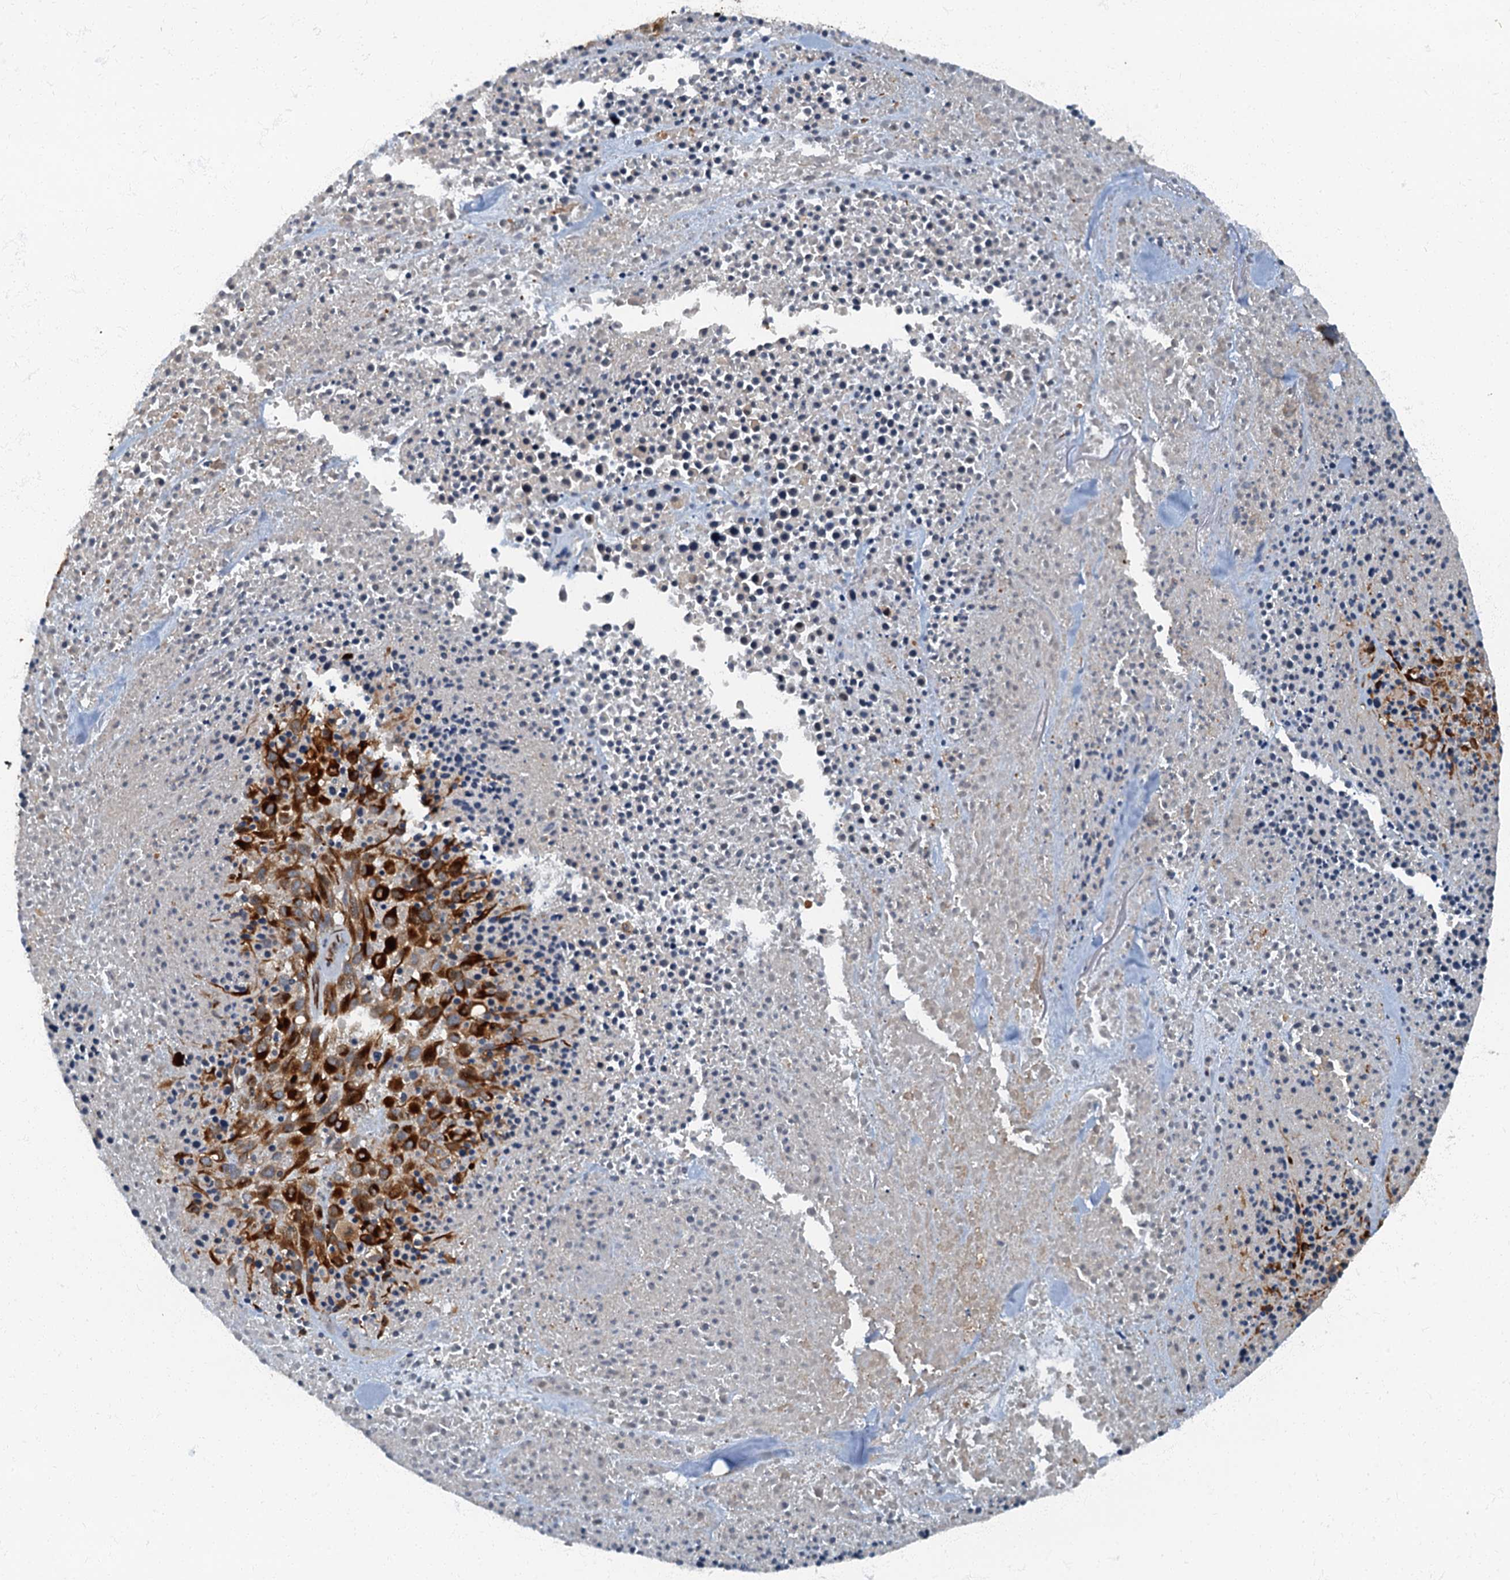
{"staining": {"intensity": "strong", "quantity": ">75%", "location": "cytoplasmic/membranous"}, "tissue": "melanoma", "cell_type": "Tumor cells", "image_type": "cancer", "snomed": [{"axis": "morphology", "description": "Malignant melanoma, Metastatic site"}, {"axis": "topography", "description": "Skin"}], "caption": "There is high levels of strong cytoplasmic/membranous positivity in tumor cells of malignant melanoma (metastatic site), as demonstrated by immunohistochemical staining (brown color).", "gene": "ARL11", "patient": {"sex": "female", "age": 81}}